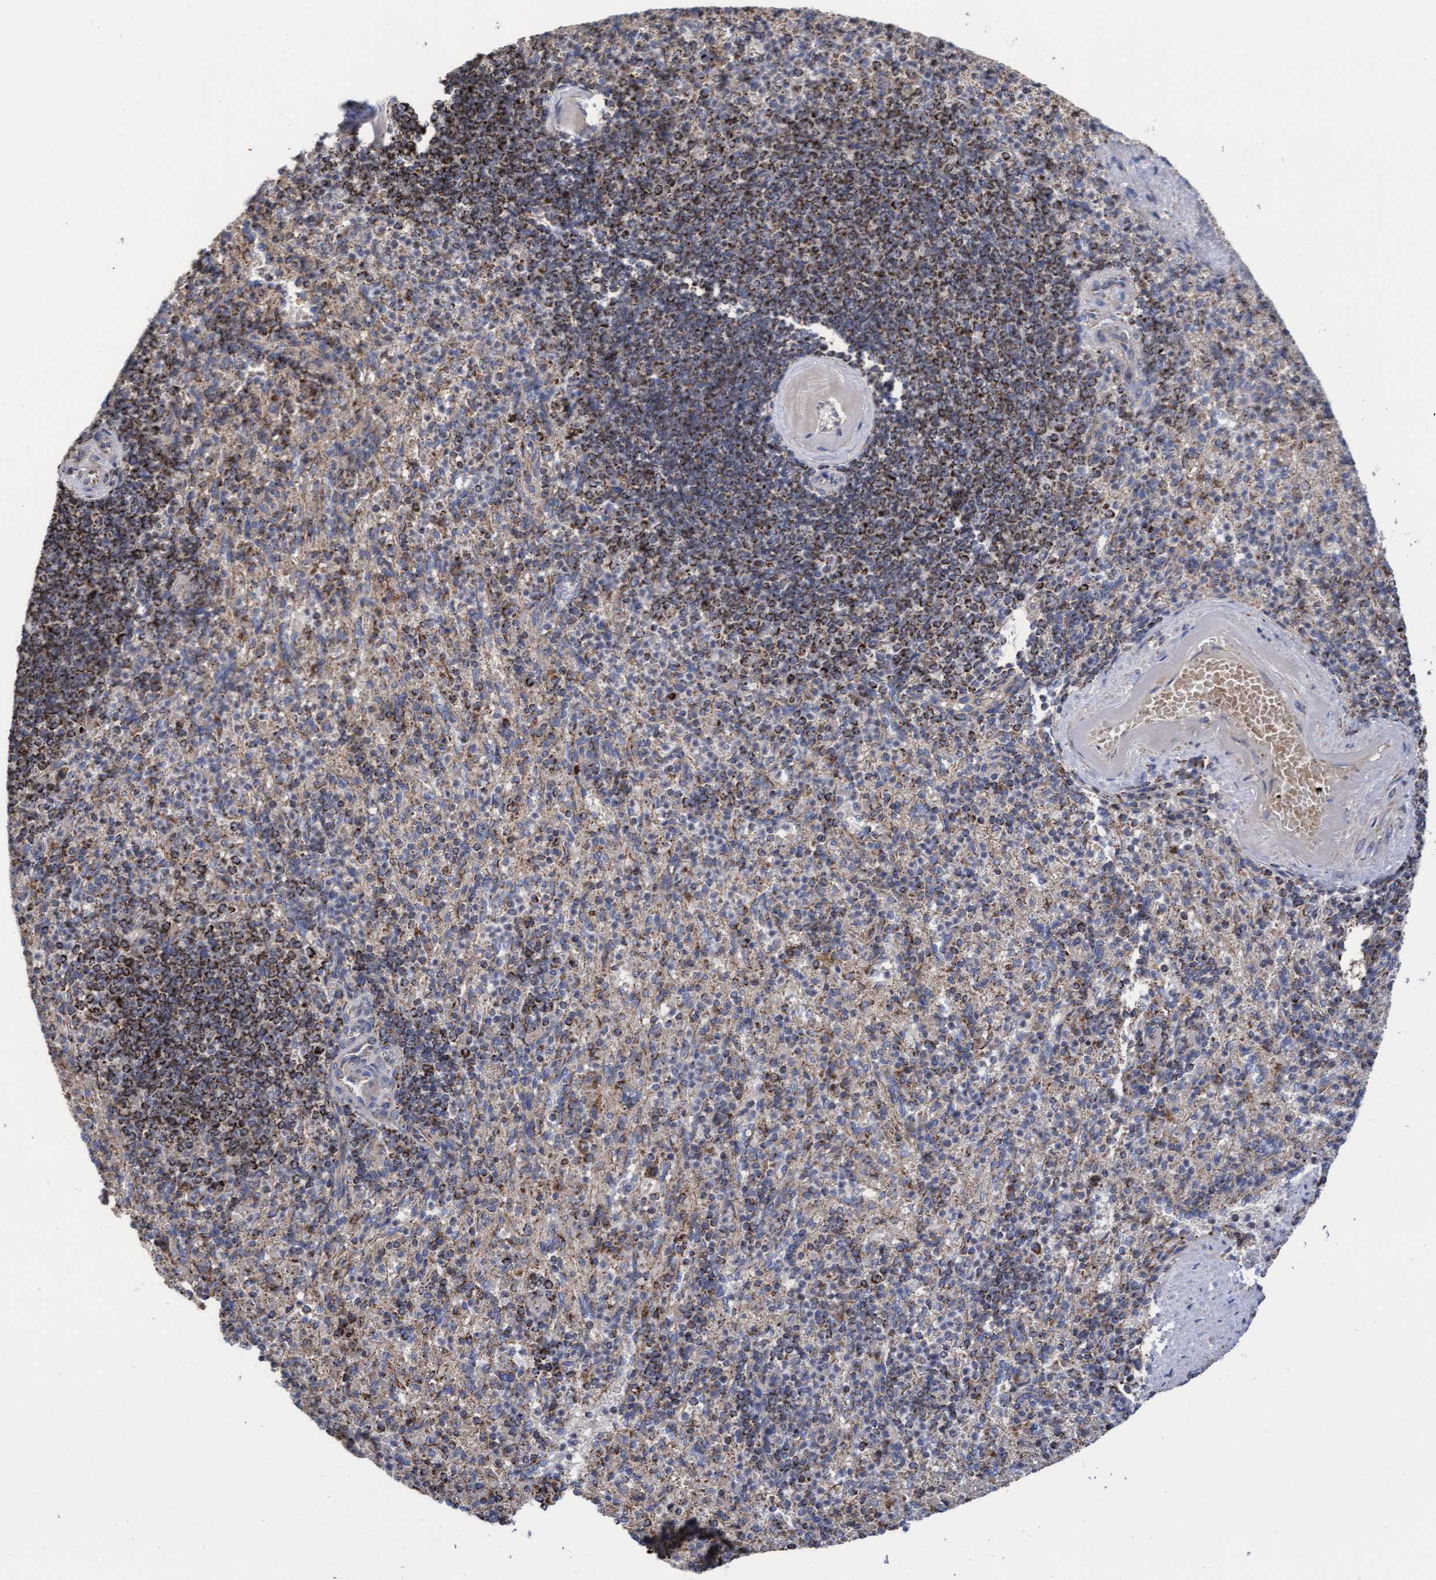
{"staining": {"intensity": "strong", "quantity": "25%-75%", "location": "cytoplasmic/membranous"}, "tissue": "spleen", "cell_type": "Cells in red pulp", "image_type": "normal", "snomed": [{"axis": "morphology", "description": "Normal tissue, NOS"}, {"axis": "topography", "description": "Spleen"}], "caption": "A brown stain labels strong cytoplasmic/membranous expression of a protein in cells in red pulp of benign human spleen. Nuclei are stained in blue.", "gene": "COBL", "patient": {"sex": "female", "age": 74}}